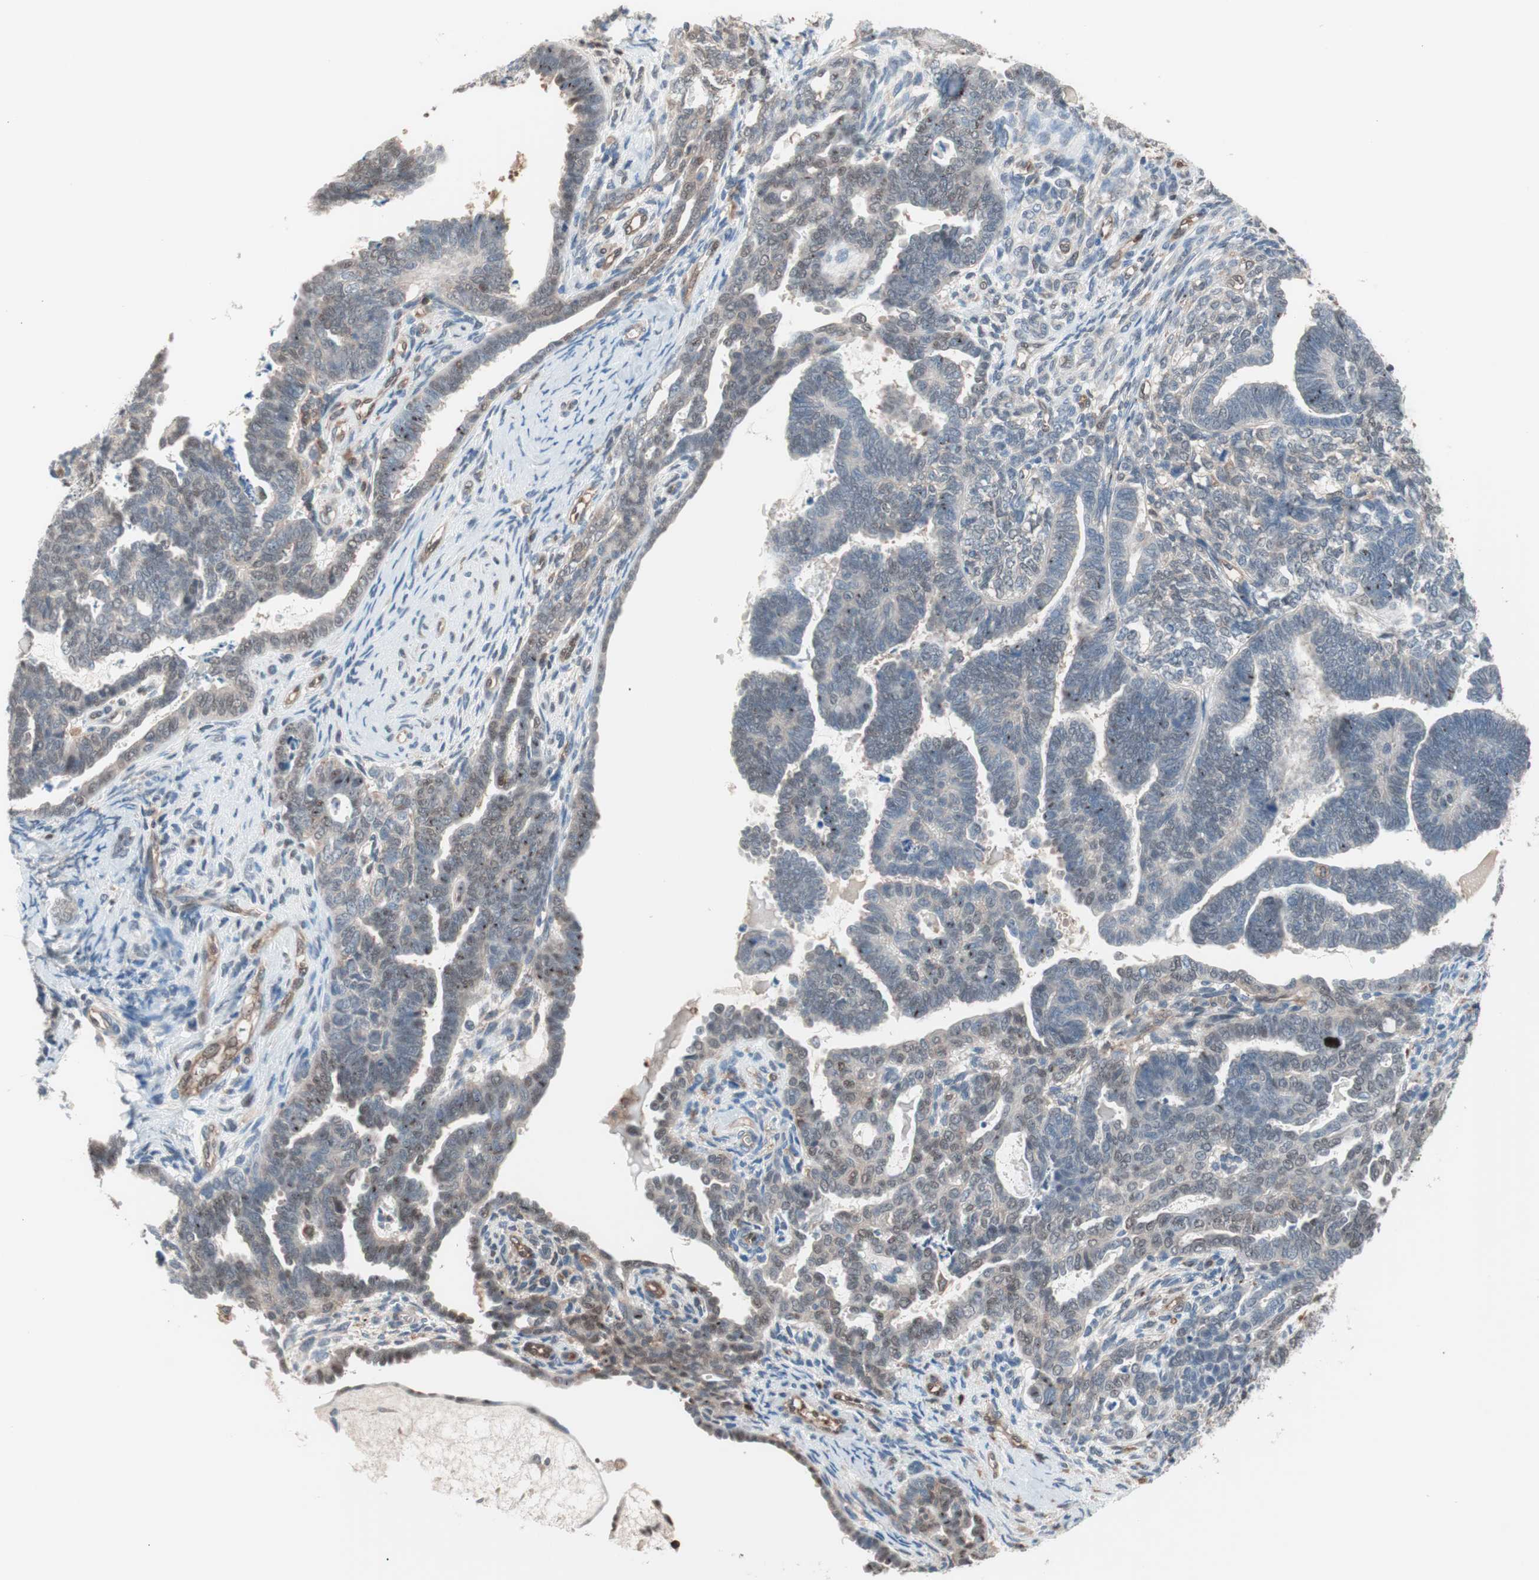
{"staining": {"intensity": "negative", "quantity": "none", "location": "none"}, "tissue": "endometrial cancer", "cell_type": "Tumor cells", "image_type": "cancer", "snomed": [{"axis": "morphology", "description": "Neoplasm, malignant, NOS"}, {"axis": "topography", "description": "Endometrium"}], "caption": "A photomicrograph of human endometrial neoplasm (malignant) is negative for staining in tumor cells. The staining was performed using DAB (3,3'-diaminobenzidine) to visualize the protein expression in brown, while the nuclei were stained in blue with hematoxylin (Magnification: 20x).", "gene": "GALT", "patient": {"sex": "female", "age": 74}}